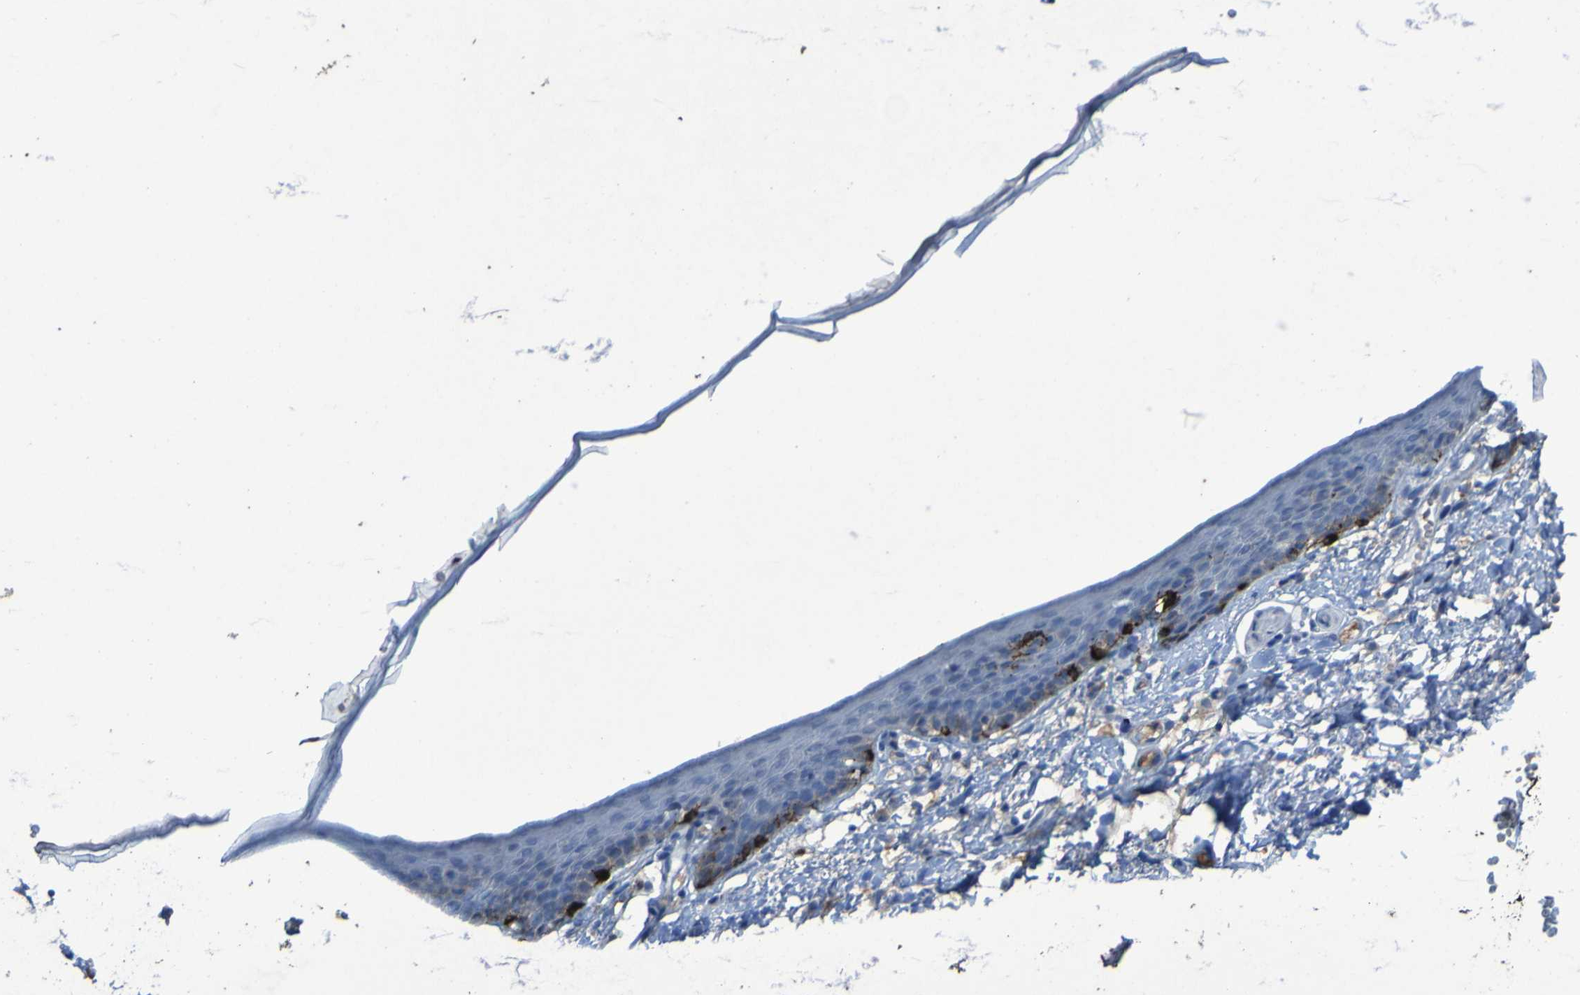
{"staining": {"intensity": "strong", "quantity": "<25%", "location": "cytoplasmic/membranous"}, "tissue": "skin", "cell_type": "Epidermal cells", "image_type": "normal", "snomed": [{"axis": "morphology", "description": "Normal tissue, NOS"}, {"axis": "topography", "description": "Vulva"}], "caption": "IHC micrograph of normal human skin stained for a protein (brown), which displays medium levels of strong cytoplasmic/membranous expression in approximately <25% of epidermal cells.", "gene": "SGK2", "patient": {"sex": "female", "age": 54}}